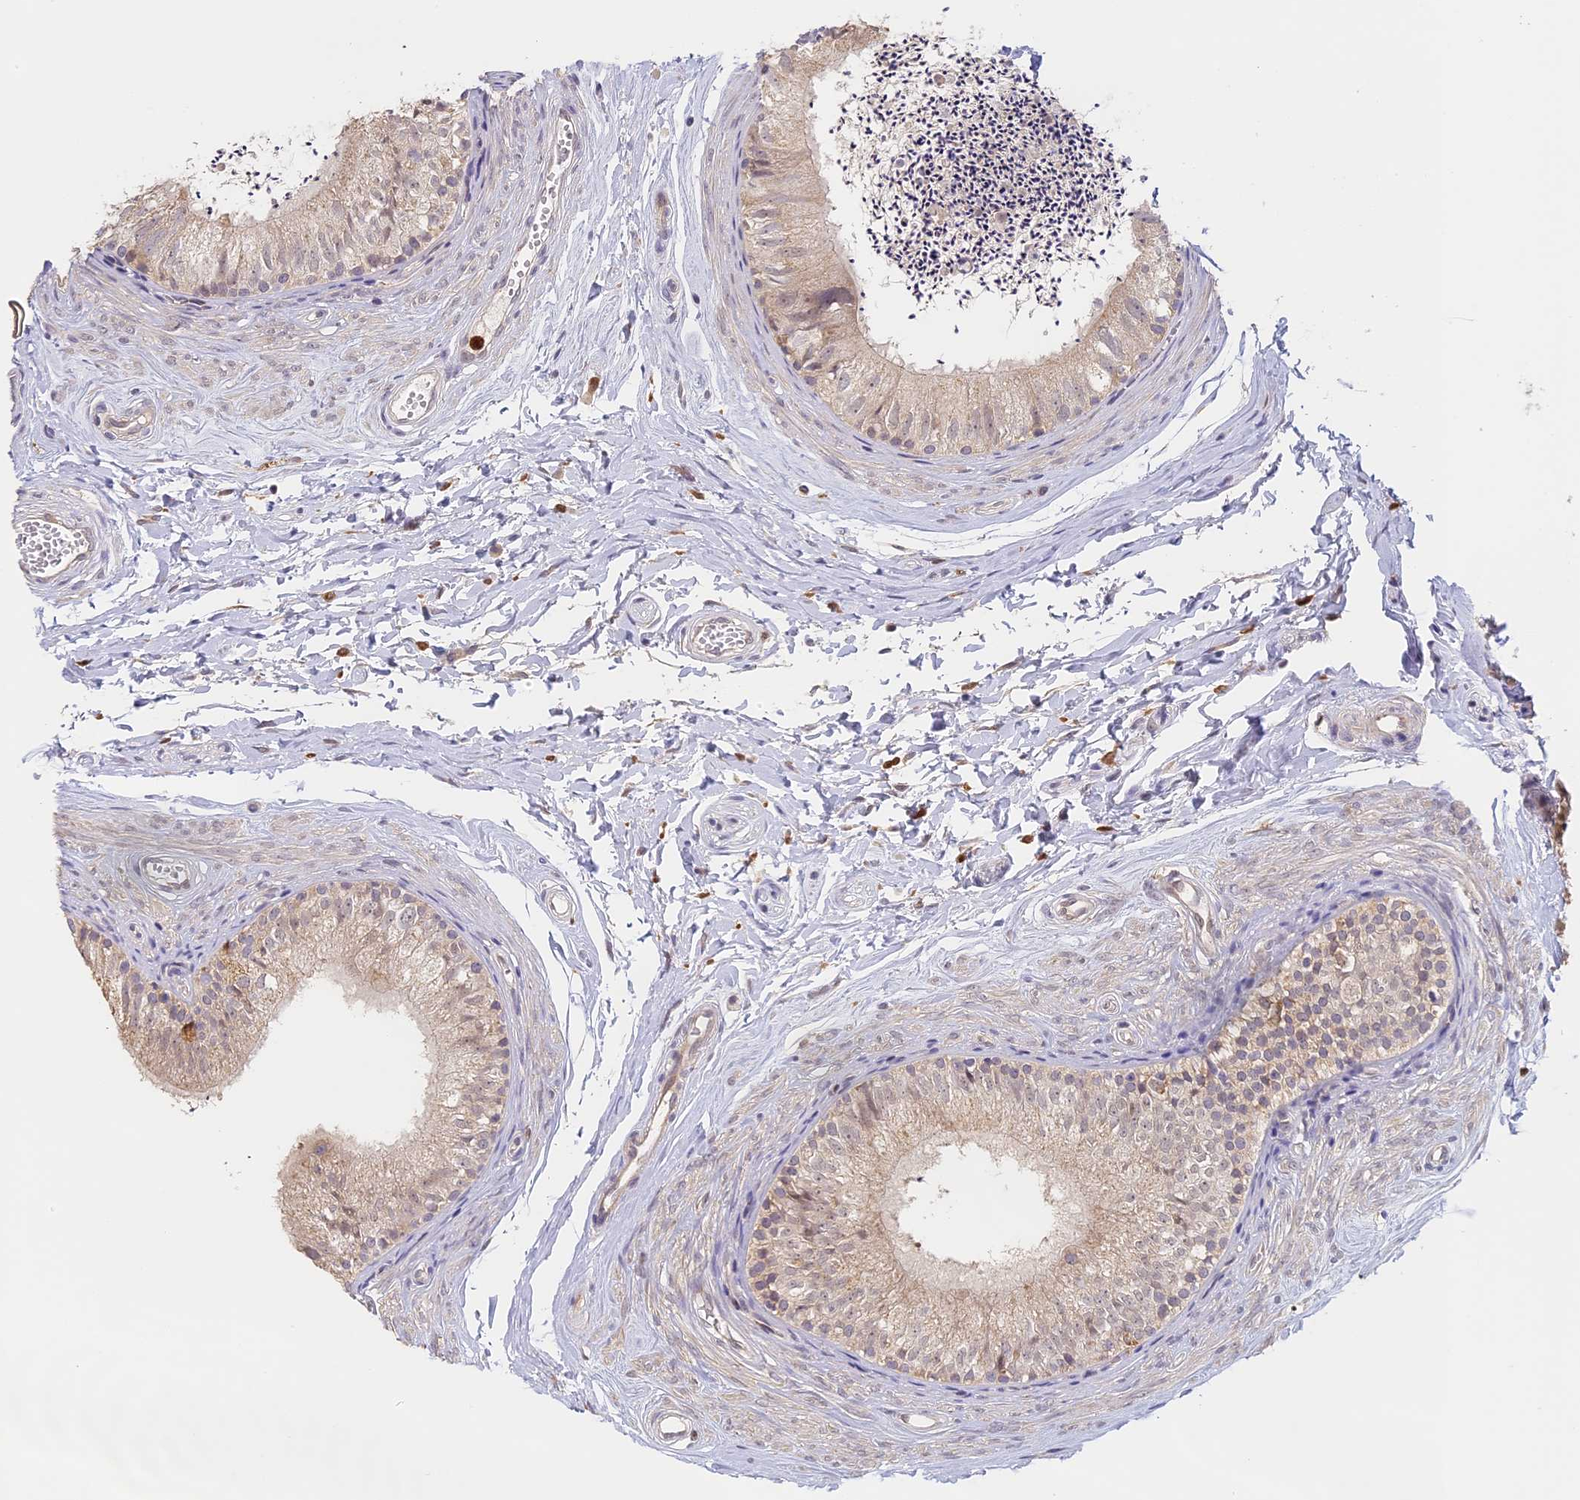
{"staining": {"intensity": "weak", "quantity": ">75%", "location": "cytoplasmic/membranous"}, "tissue": "epididymis", "cell_type": "Glandular cells", "image_type": "normal", "snomed": [{"axis": "morphology", "description": "Normal tissue, NOS"}, {"axis": "topography", "description": "Epididymis"}], "caption": "This micrograph shows immunohistochemistry staining of unremarkable epididymis, with low weak cytoplasmic/membranous staining in about >75% of glandular cells.", "gene": "NCF4", "patient": {"sex": "male", "age": 56}}